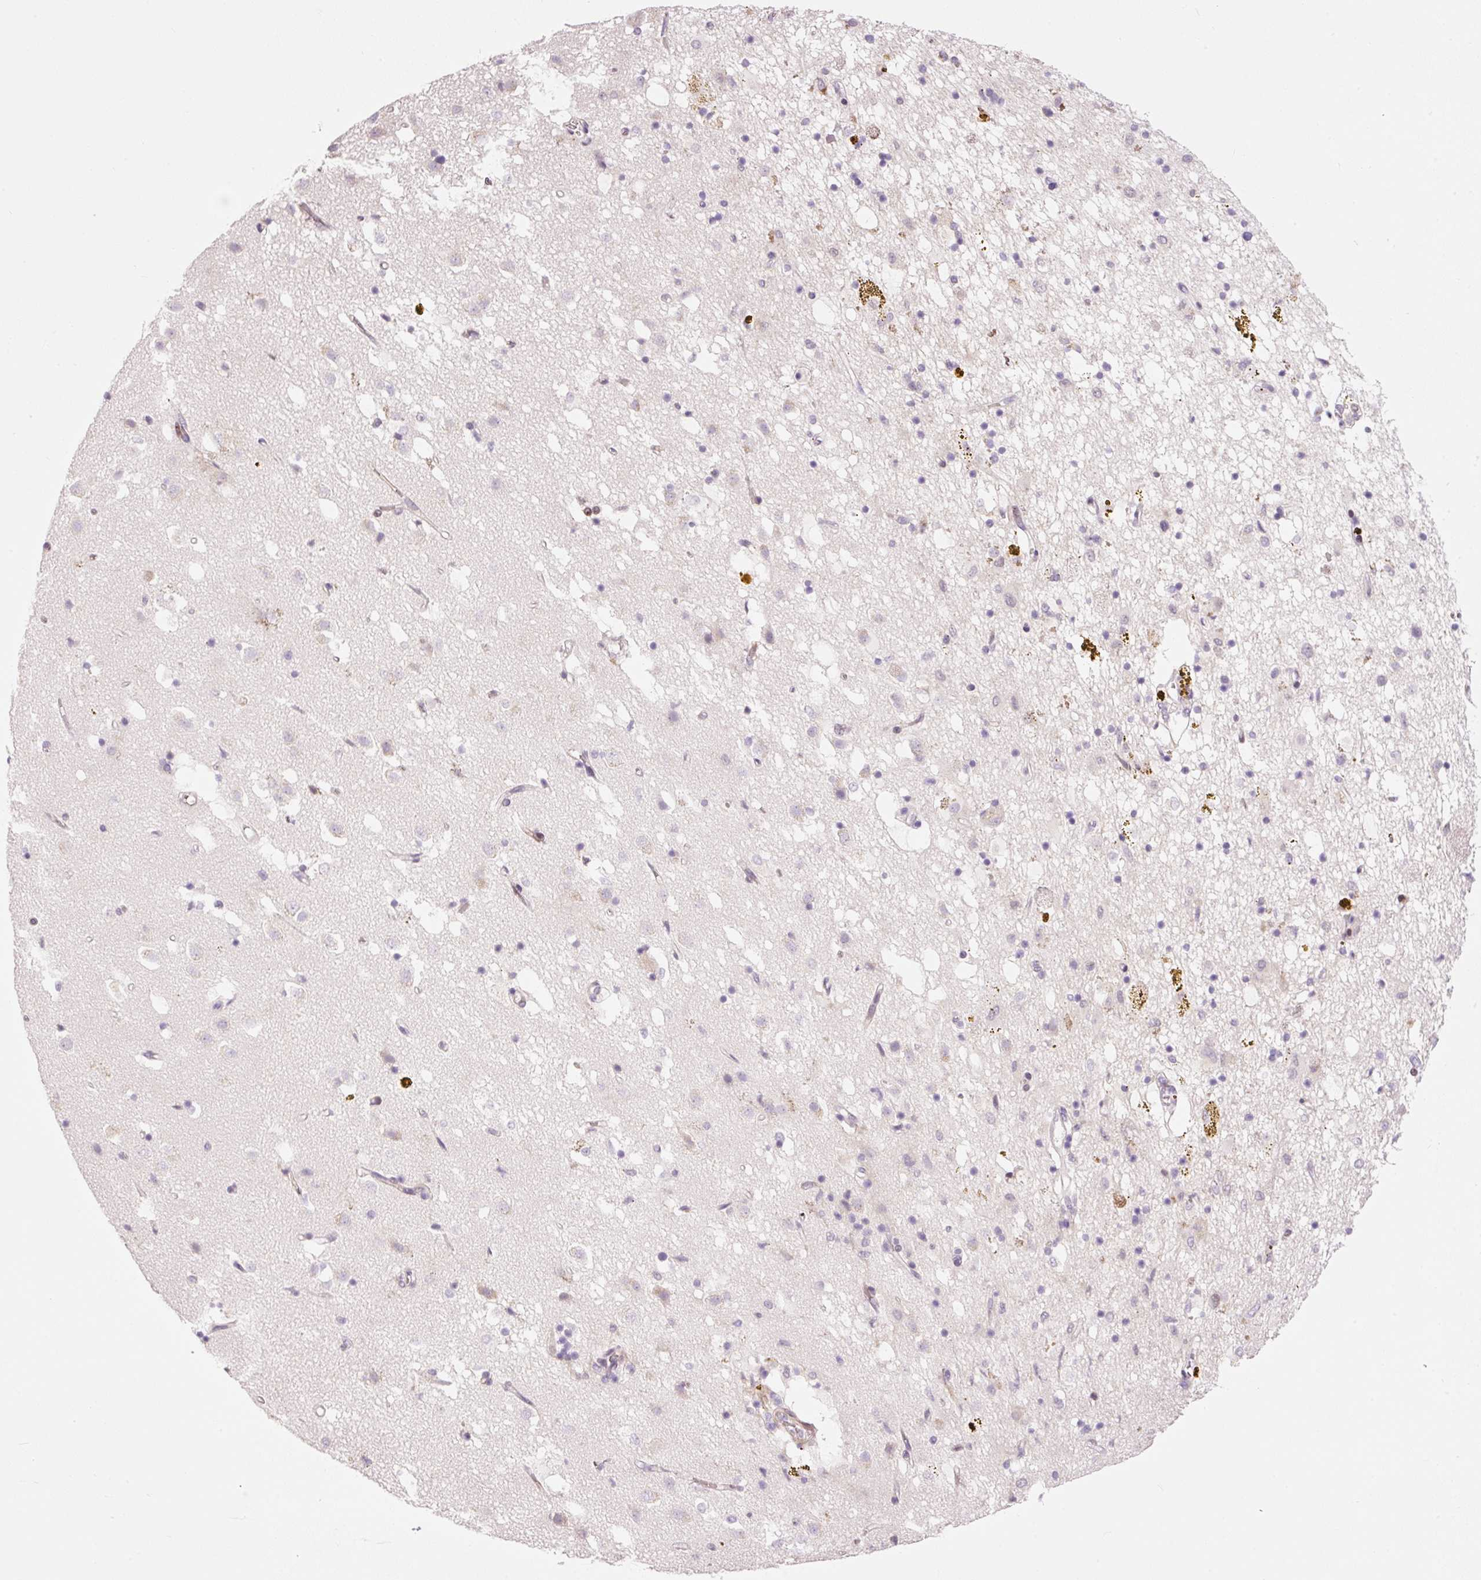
{"staining": {"intensity": "negative", "quantity": "none", "location": "none"}, "tissue": "caudate", "cell_type": "Glial cells", "image_type": "normal", "snomed": [{"axis": "morphology", "description": "Normal tissue, NOS"}, {"axis": "topography", "description": "Lateral ventricle wall"}], "caption": "DAB (3,3'-diaminobenzidine) immunohistochemical staining of normal caudate reveals no significant positivity in glial cells. (DAB (3,3'-diaminobenzidine) immunohistochemistry (IHC) with hematoxylin counter stain).", "gene": "HNF1A", "patient": {"sex": "male", "age": 58}}